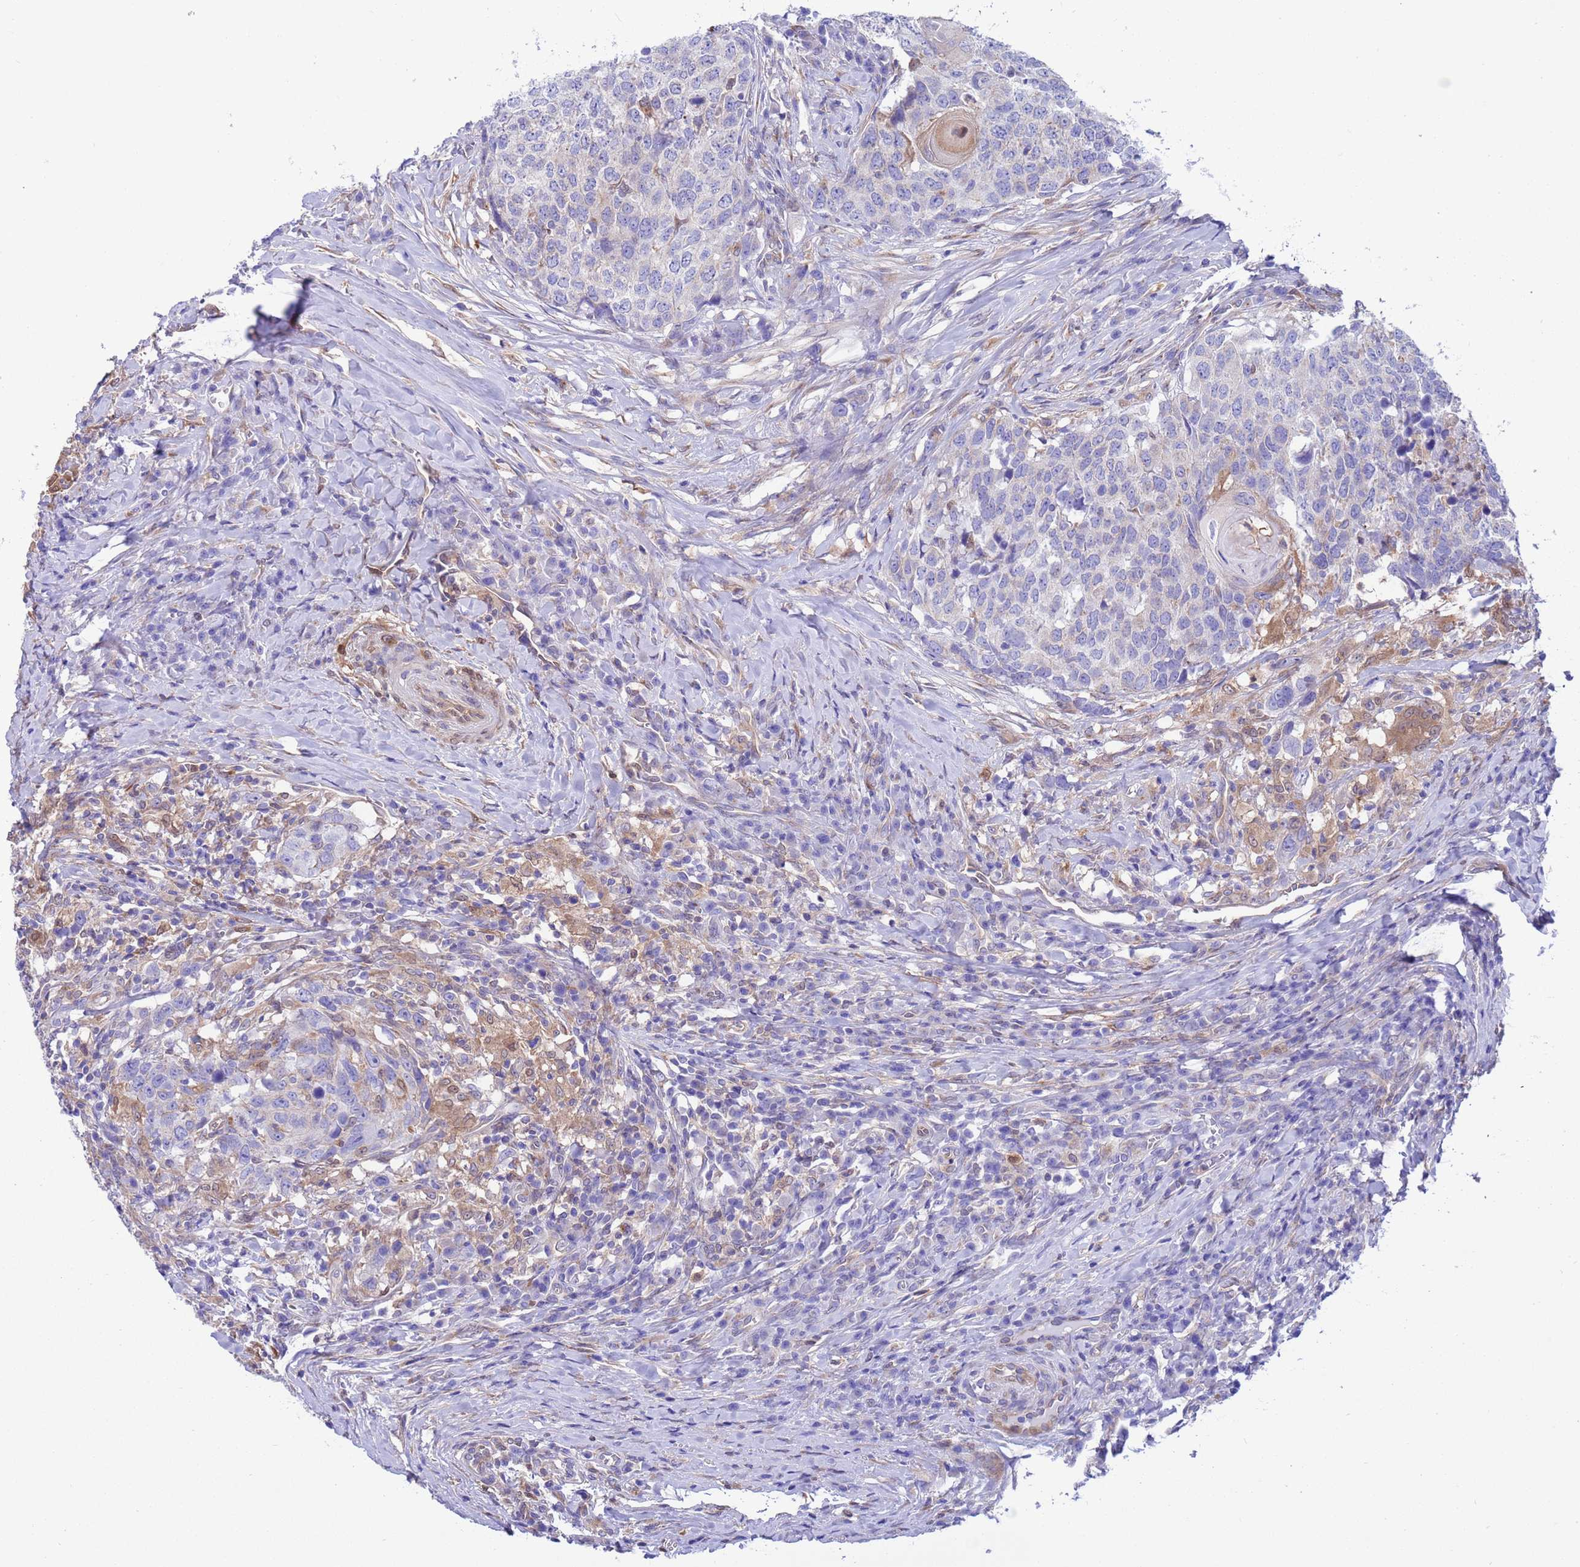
{"staining": {"intensity": "negative", "quantity": "none", "location": "none"}, "tissue": "head and neck cancer", "cell_type": "Tumor cells", "image_type": "cancer", "snomed": [{"axis": "morphology", "description": "Squamous cell carcinoma, NOS"}, {"axis": "topography", "description": "Head-Neck"}], "caption": "Head and neck cancer stained for a protein using immunohistochemistry reveals no expression tumor cells.", "gene": "C6orf47", "patient": {"sex": "male", "age": 66}}